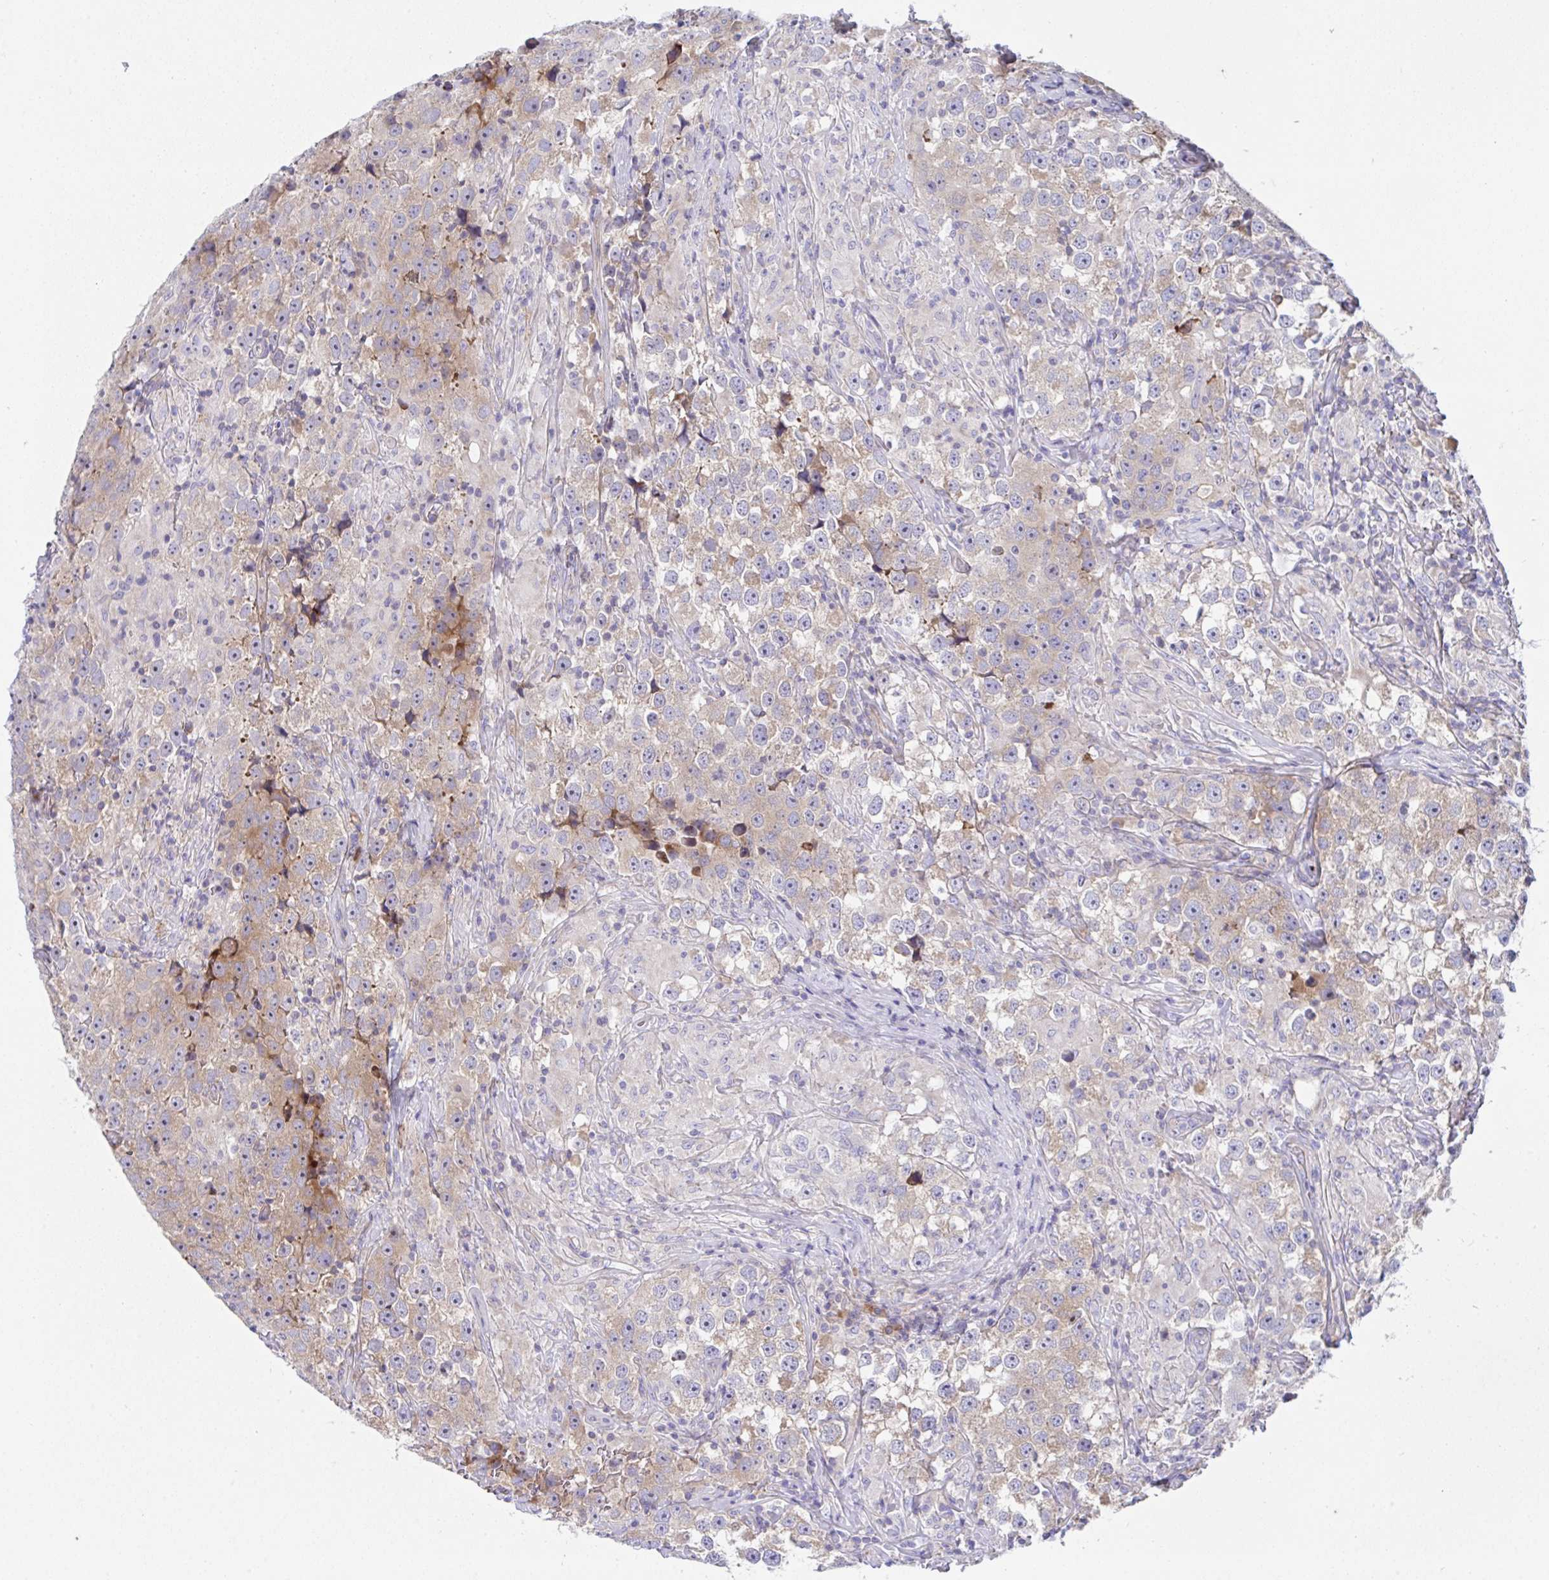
{"staining": {"intensity": "weak", "quantity": "25%-75%", "location": "cytoplasmic/membranous"}, "tissue": "testis cancer", "cell_type": "Tumor cells", "image_type": "cancer", "snomed": [{"axis": "morphology", "description": "Seminoma, NOS"}, {"axis": "topography", "description": "Testis"}], "caption": "The immunohistochemical stain shows weak cytoplasmic/membranous positivity in tumor cells of seminoma (testis) tissue.", "gene": "FAU", "patient": {"sex": "male", "age": 46}}